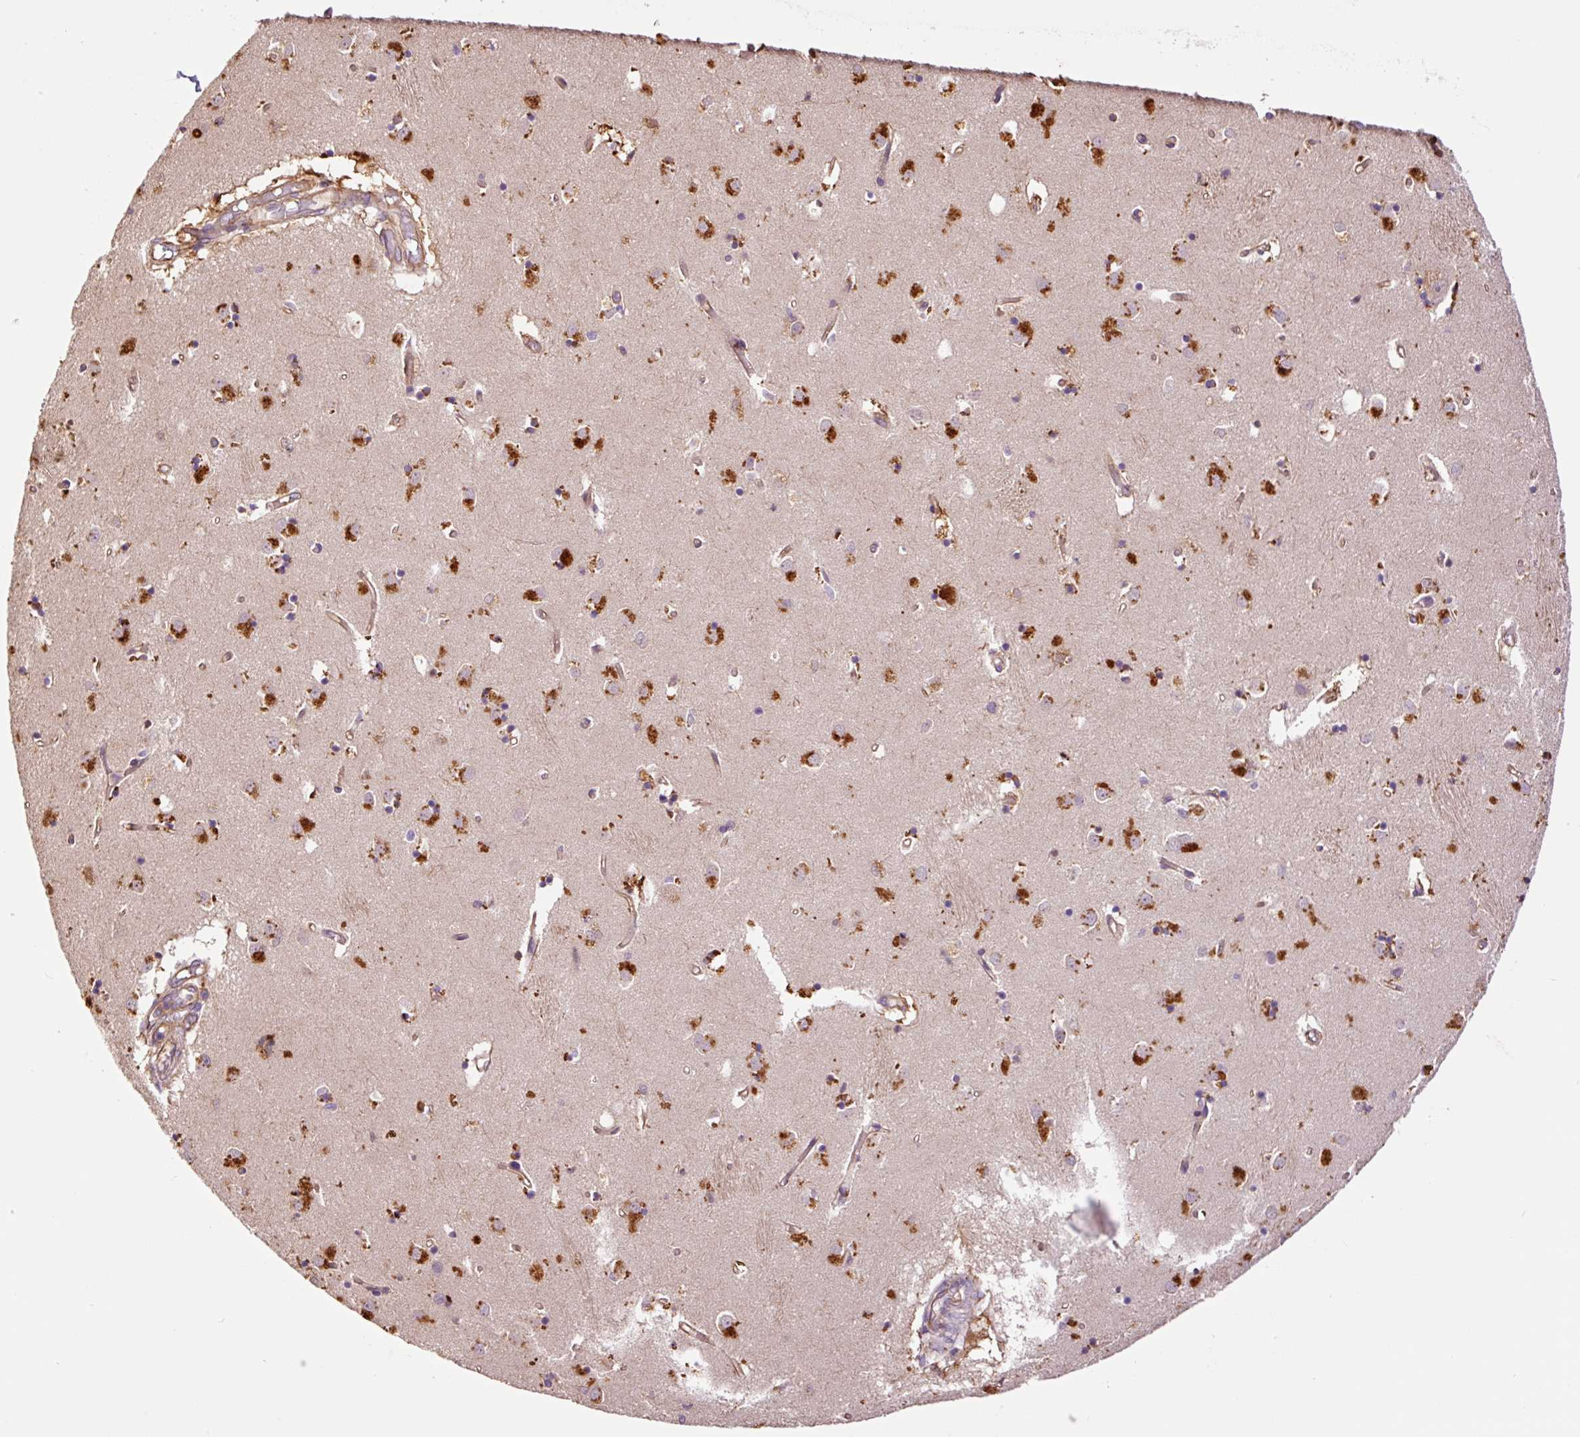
{"staining": {"intensity": "negative", "quantity": "none", "location": "none"}, "tissue": "caudate", "cell_type": "Glial cells", "image_type": "normal", "snomed": [{"axis": "morphology", "description": "Normal tissue, NOS"}, {"axis": "topography", "description": "Lateral ventricle wall"}], "caption": "An immunohistochemistry micrograph of benign caudate is shown. There is no staining in glial cells of caudate.", "gene": "PCK2", "patient": {"sex": "male", "age": 70}}